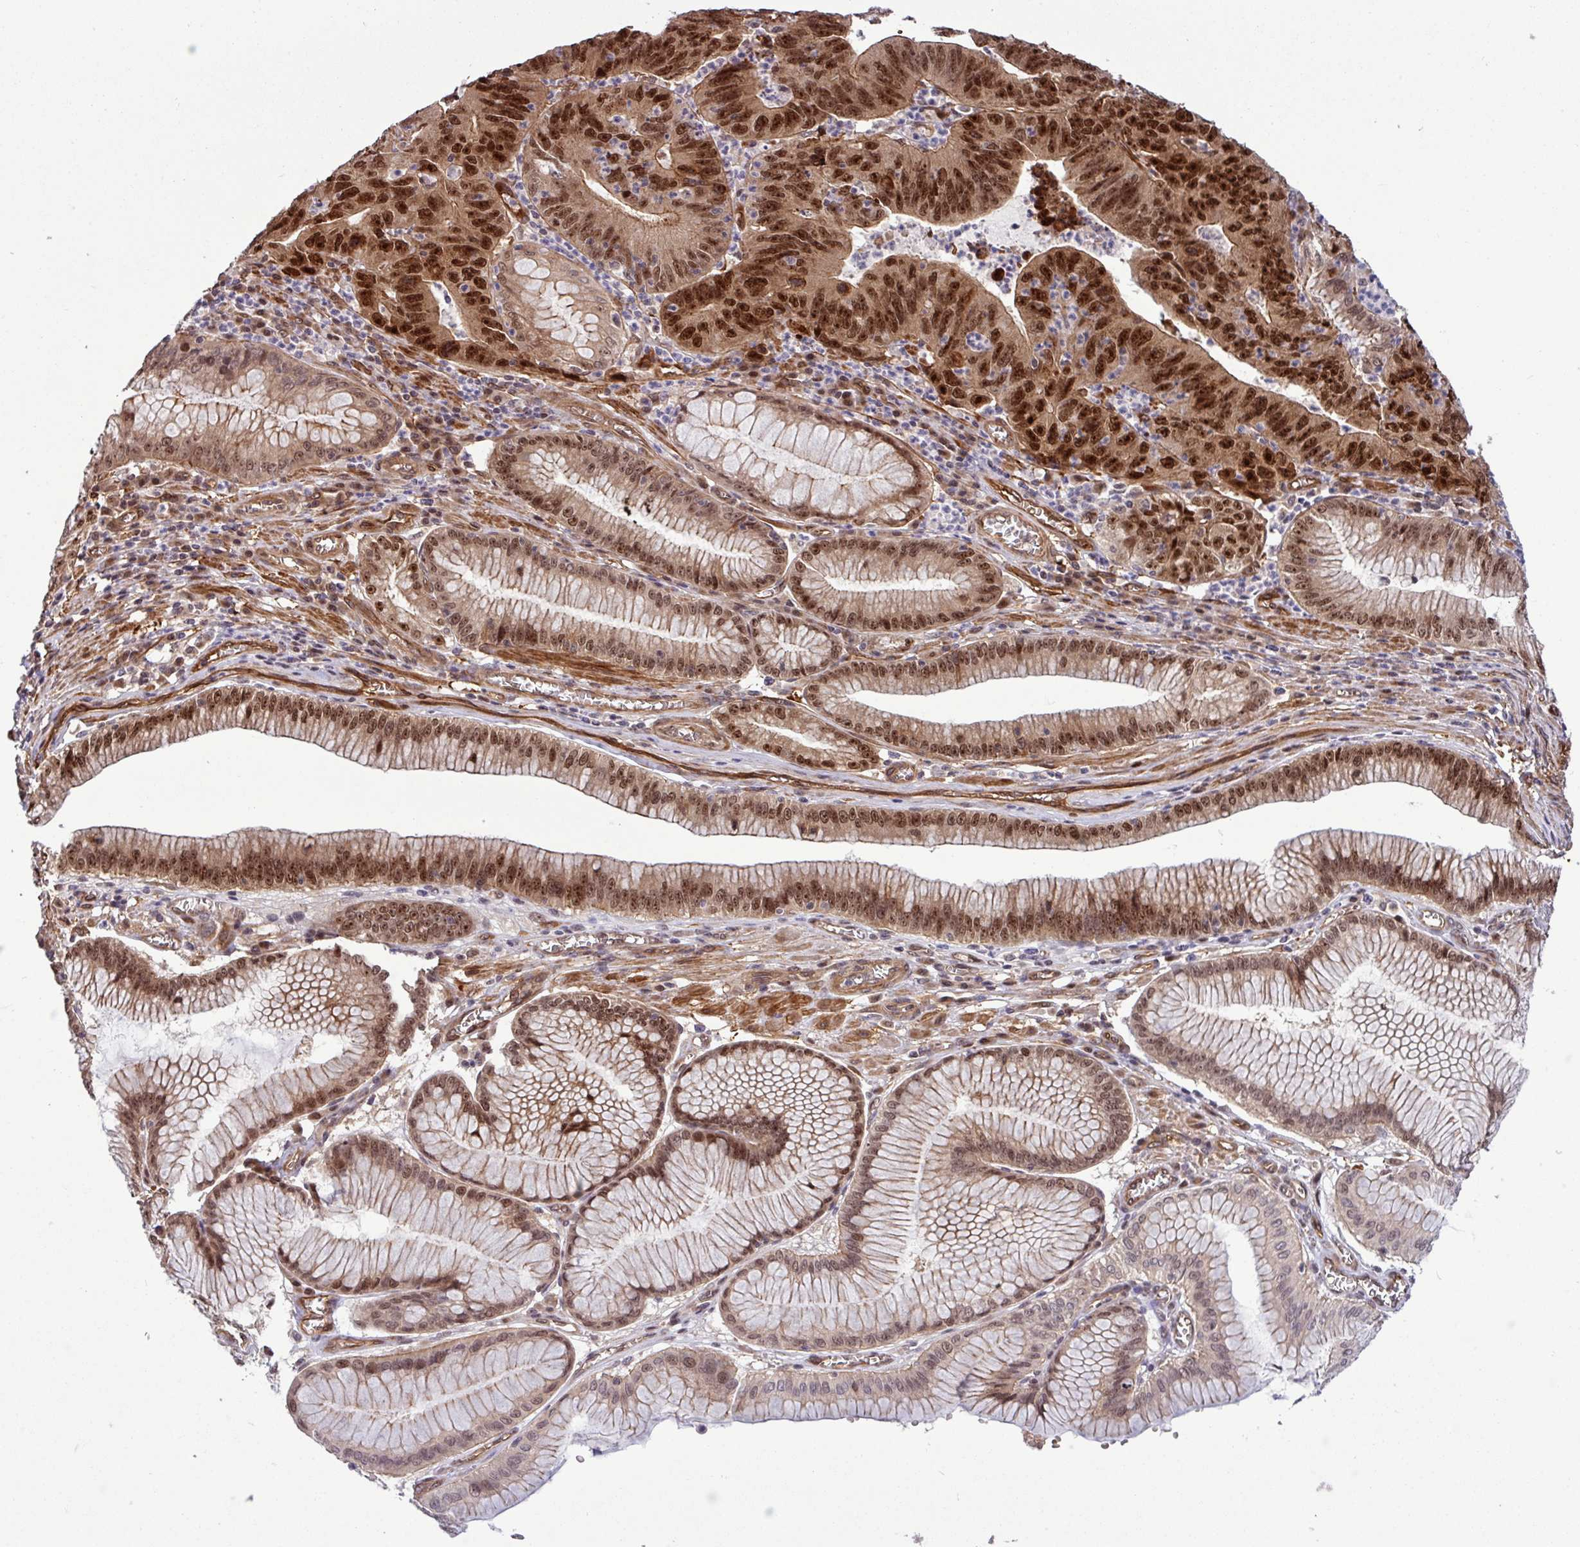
{"staining": {"intensity": "strong", "quantity": ">75%", "location": "nuclear"}, "tissue": "stomach cancer", "cell_type": "Tumor cells", "image_type": "cancer", "snomed": [{"axis": "morphology", "description": "Adenocarcinoma, NOS"}, {"axis": "topography", "description": "Stomach"}], "caption": "Protein expression analysis of human stomach adenocarcinoma reveals strong nuclear staining in approximately >75% of tumor cells. (DAB (3,3'-diaminobenzidine) = brown stain, brightfield microscopy at high magnification).", "gene": "C7orf50", "patient": {"sex": "male", "age": 59}}